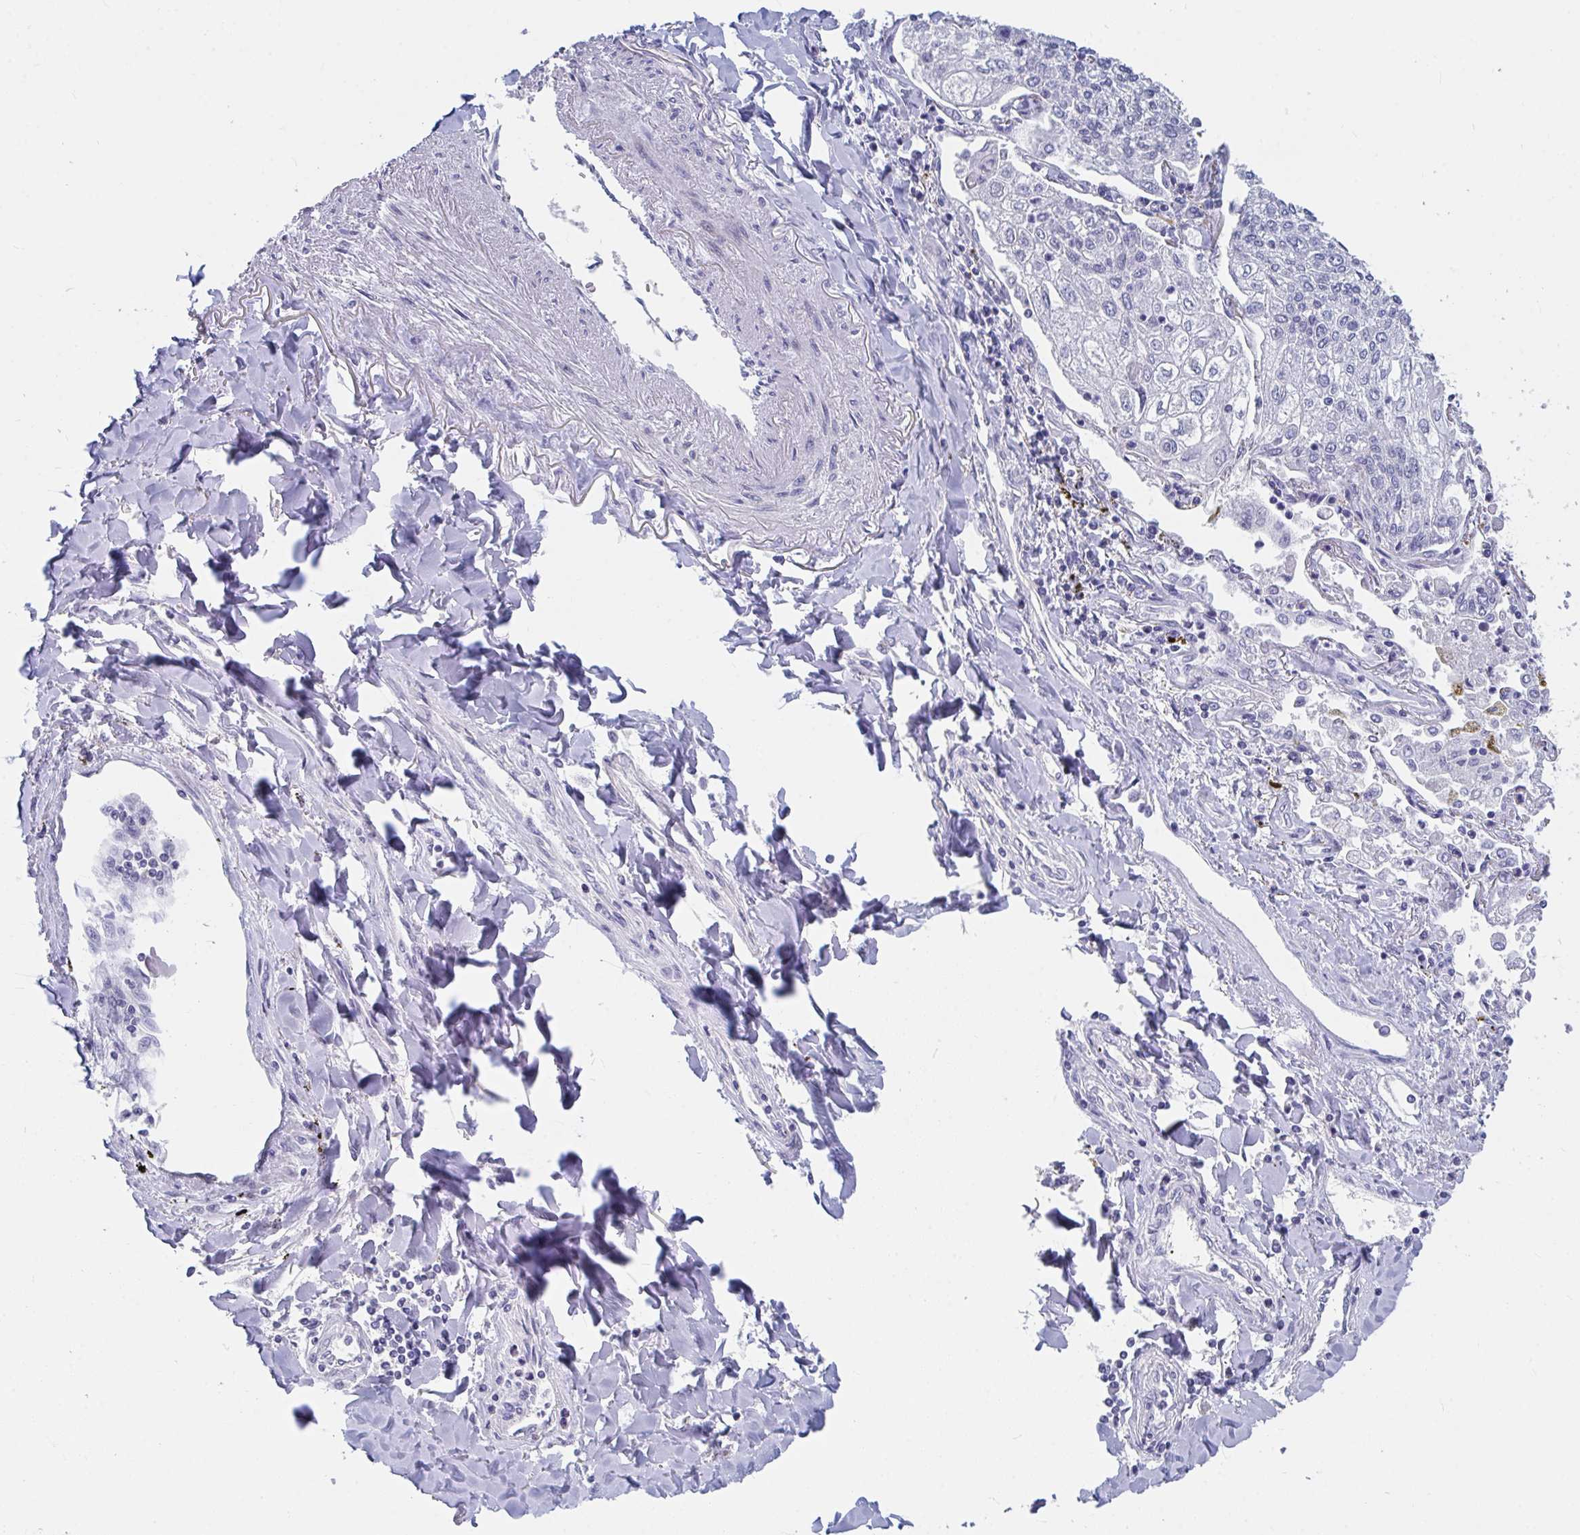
{"staining": {"intensity": "negative", "quantity": "none", "location": "none"}, "tissue": "lung cancer", "cell_type": "Tumor cells", "image_type": "cancer", "snomed": [{"axis": "morphology", "description": "Squamous cell carcinoma, NOS"}, {"axis": "topography", "description": "Lung"}], "caption": "A photomicrograph of human lung squamous cell carcinoma is negative for staining in tumor cells.", "gene": "FAM156B", "patient": {"sex": "male", "age": 74}}